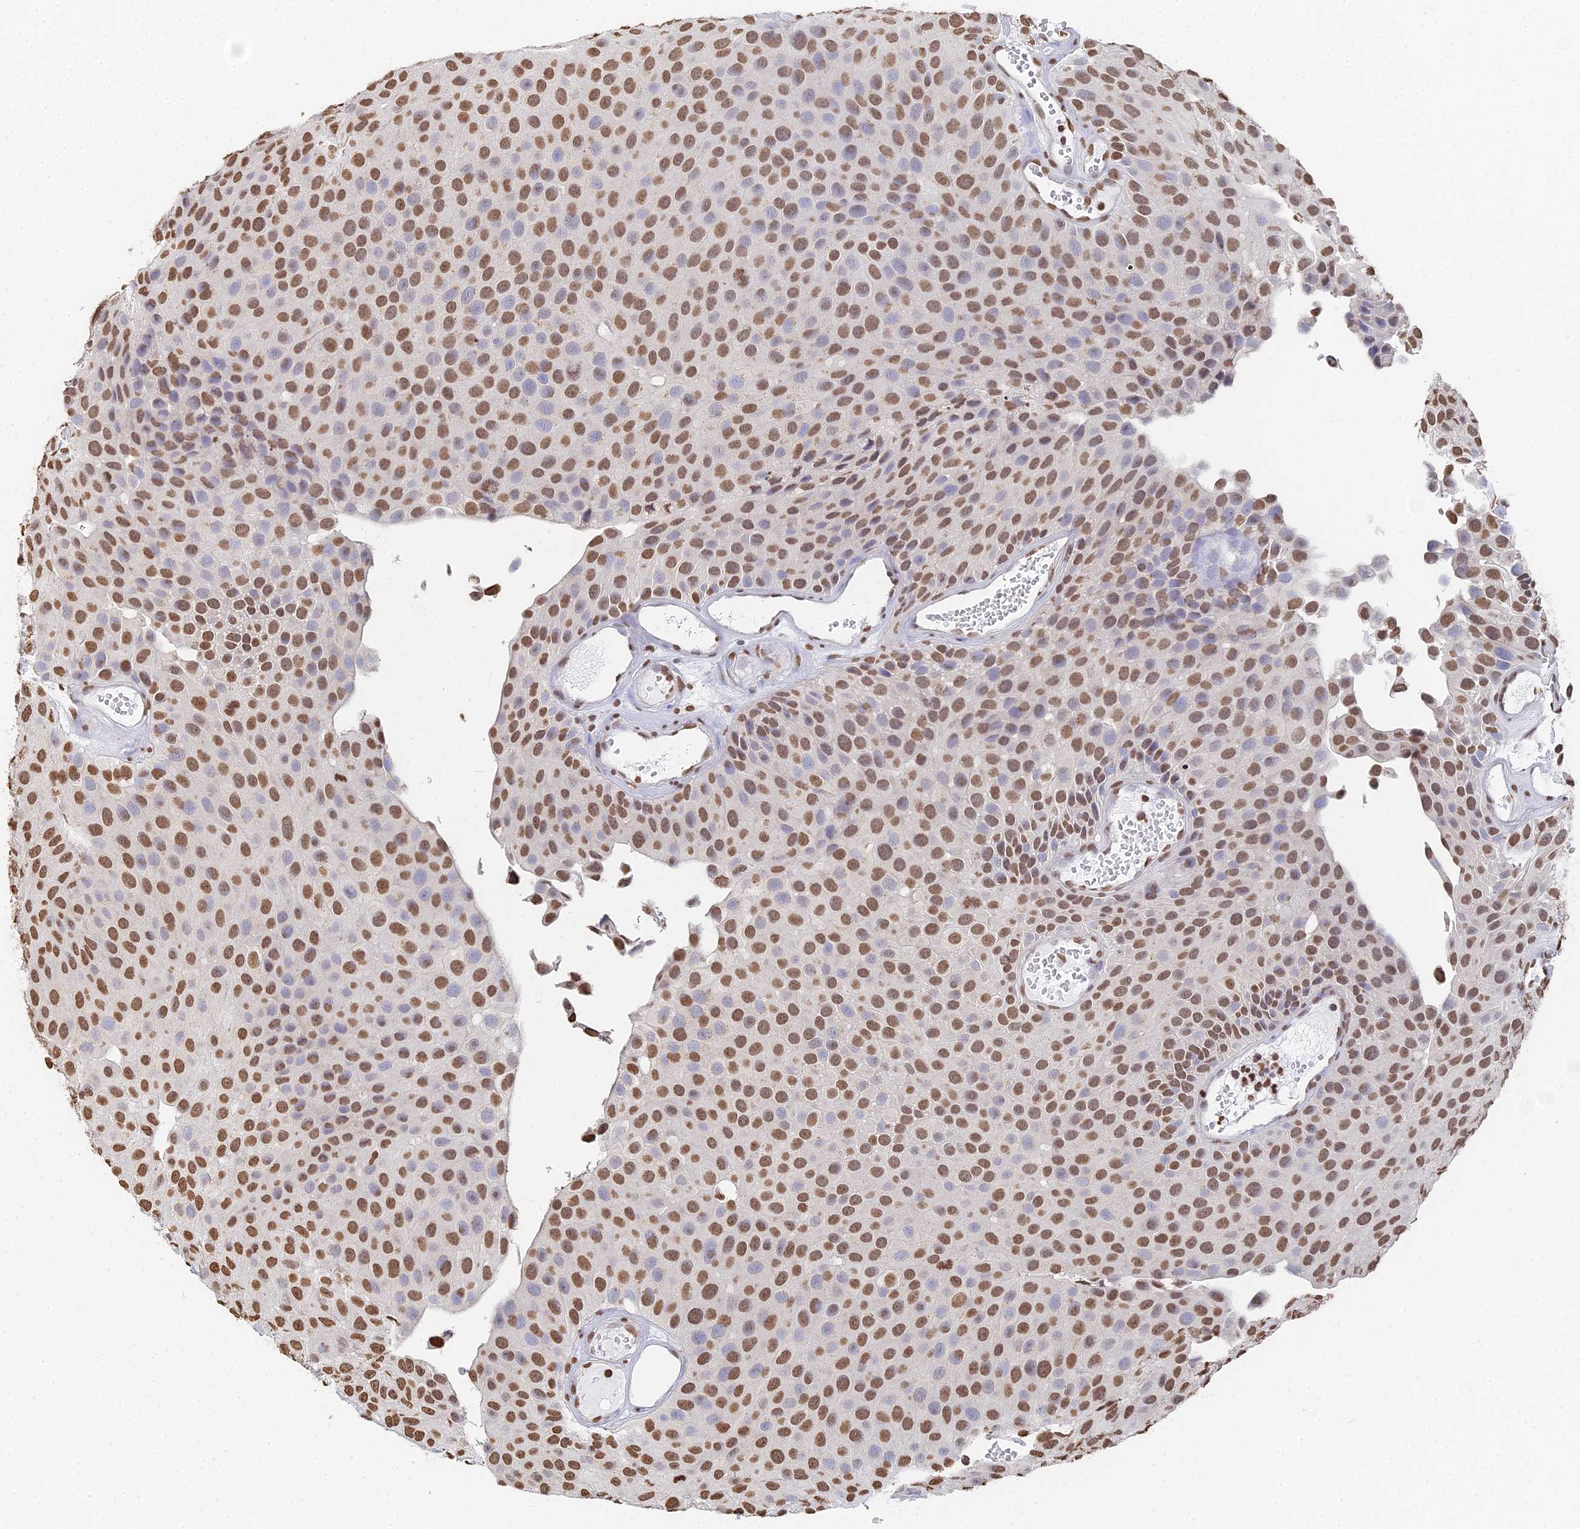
{"staining": {"intensity": "moderate", "quantity": "25%-75%", "location": "nuclear"}, "tissue": "urothelial cancer", "cell_type": "Tumor cells", "image_type": "cancer", "snomed": [{"axis": "morphology", "description": "Urothelial carcinoma, Low grade"}, {"axis": "topography", "description": "Urinary bladder"}], "caption": "A brown stain labels moderate nuclear expression of a protein in urothelial carcinoma (low-grade) tumor cells. Immunohistochemistry stains the protein in brown and the nuclei are stained blue.", "gene": "GBP3", "patient": {"sex": "male", "age": 89}}